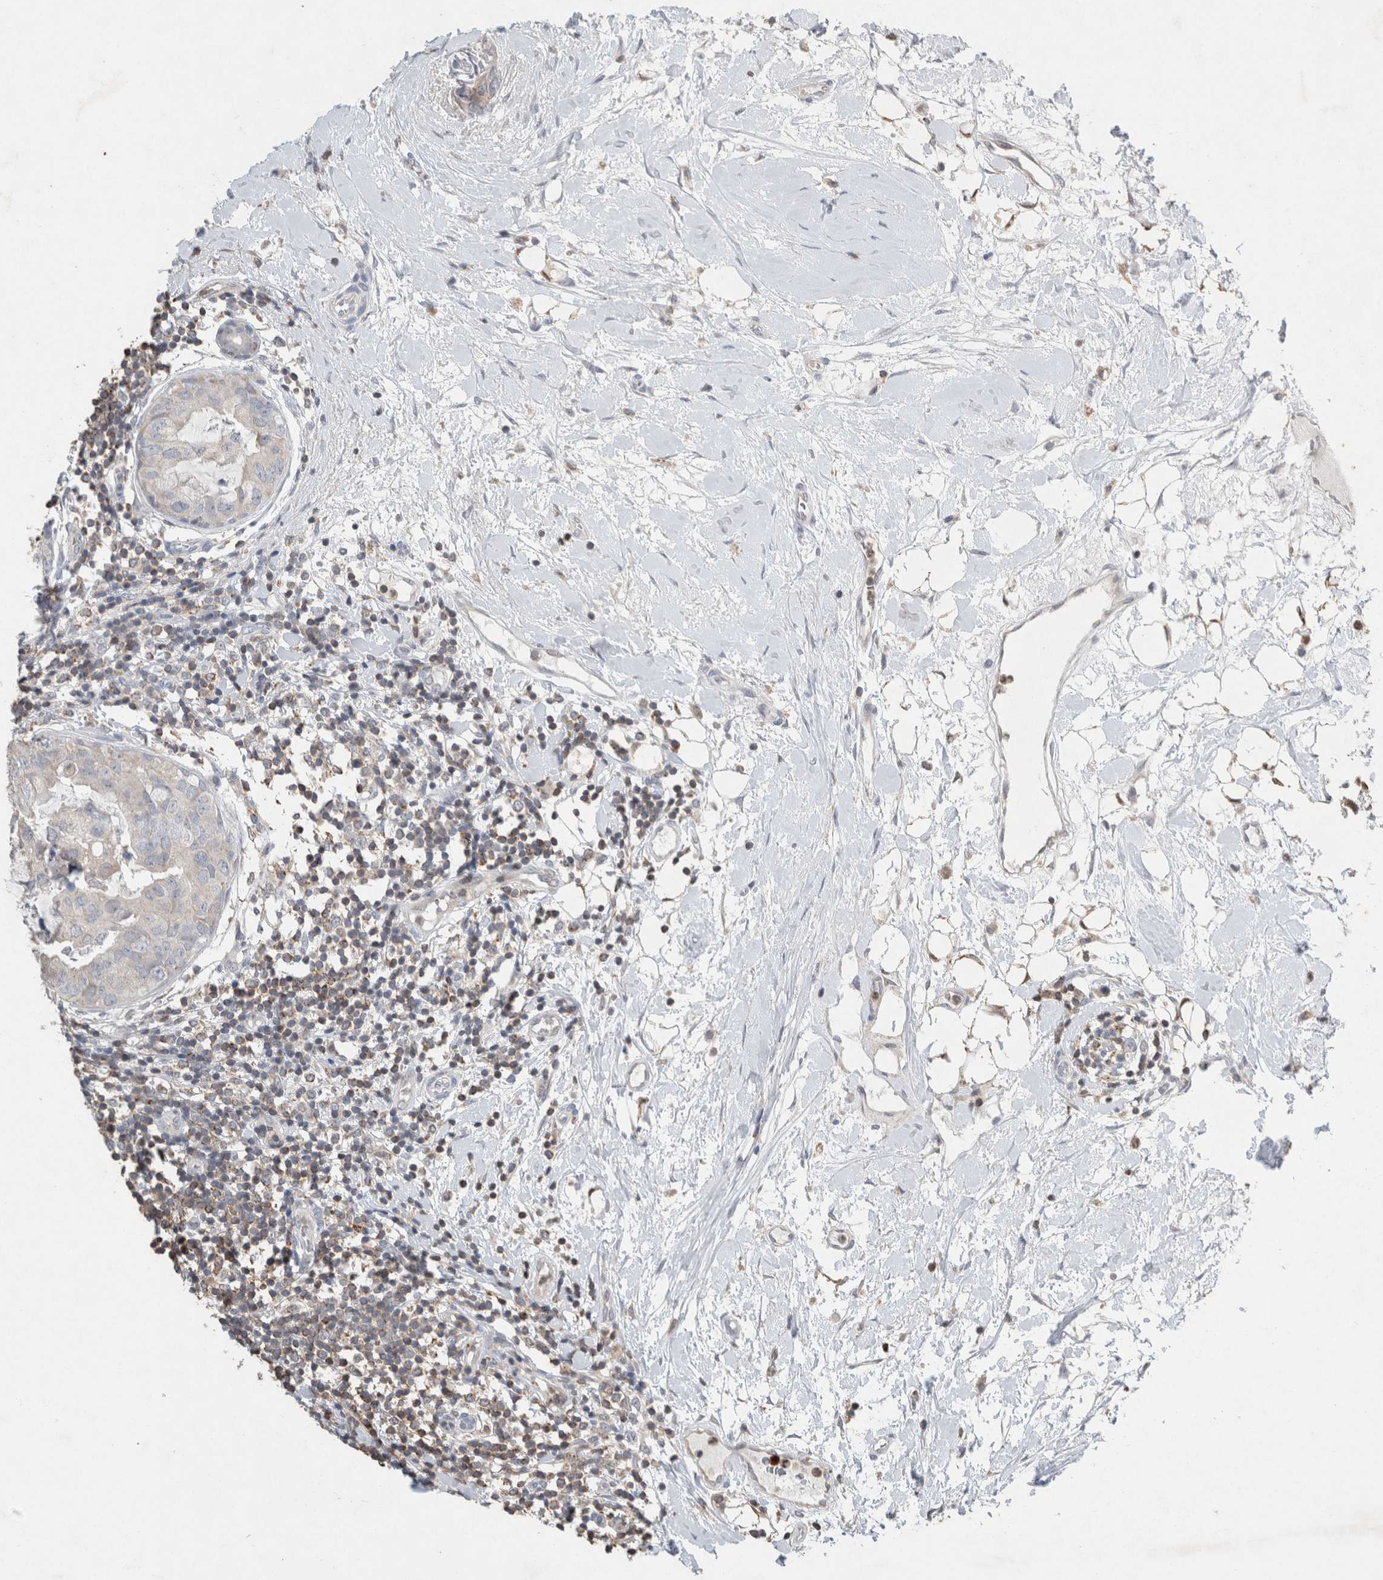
{"staining": {"intensity": "negative", "quantity": "none", "location": "none"}, "tissue": "breast cancer", "cell_type": "Tumor cells", "image_type": "cancer", "snomed": [{"axis": "morphology", "description": "Duct carcinoma"}, {"axis": "topography", "description": "Breast"}], "caption": "An image of human breast invasive ductal carcinoma is negative for staining in tumor cells. Brightfield microscopy of IHC stained with DAB (3,3'-diaminobenzidine) (brown) and hematoxylin (blue), captured at high magnification.", "gene": "AGMAT", "patient": {"sex": "female", "age": 40}}